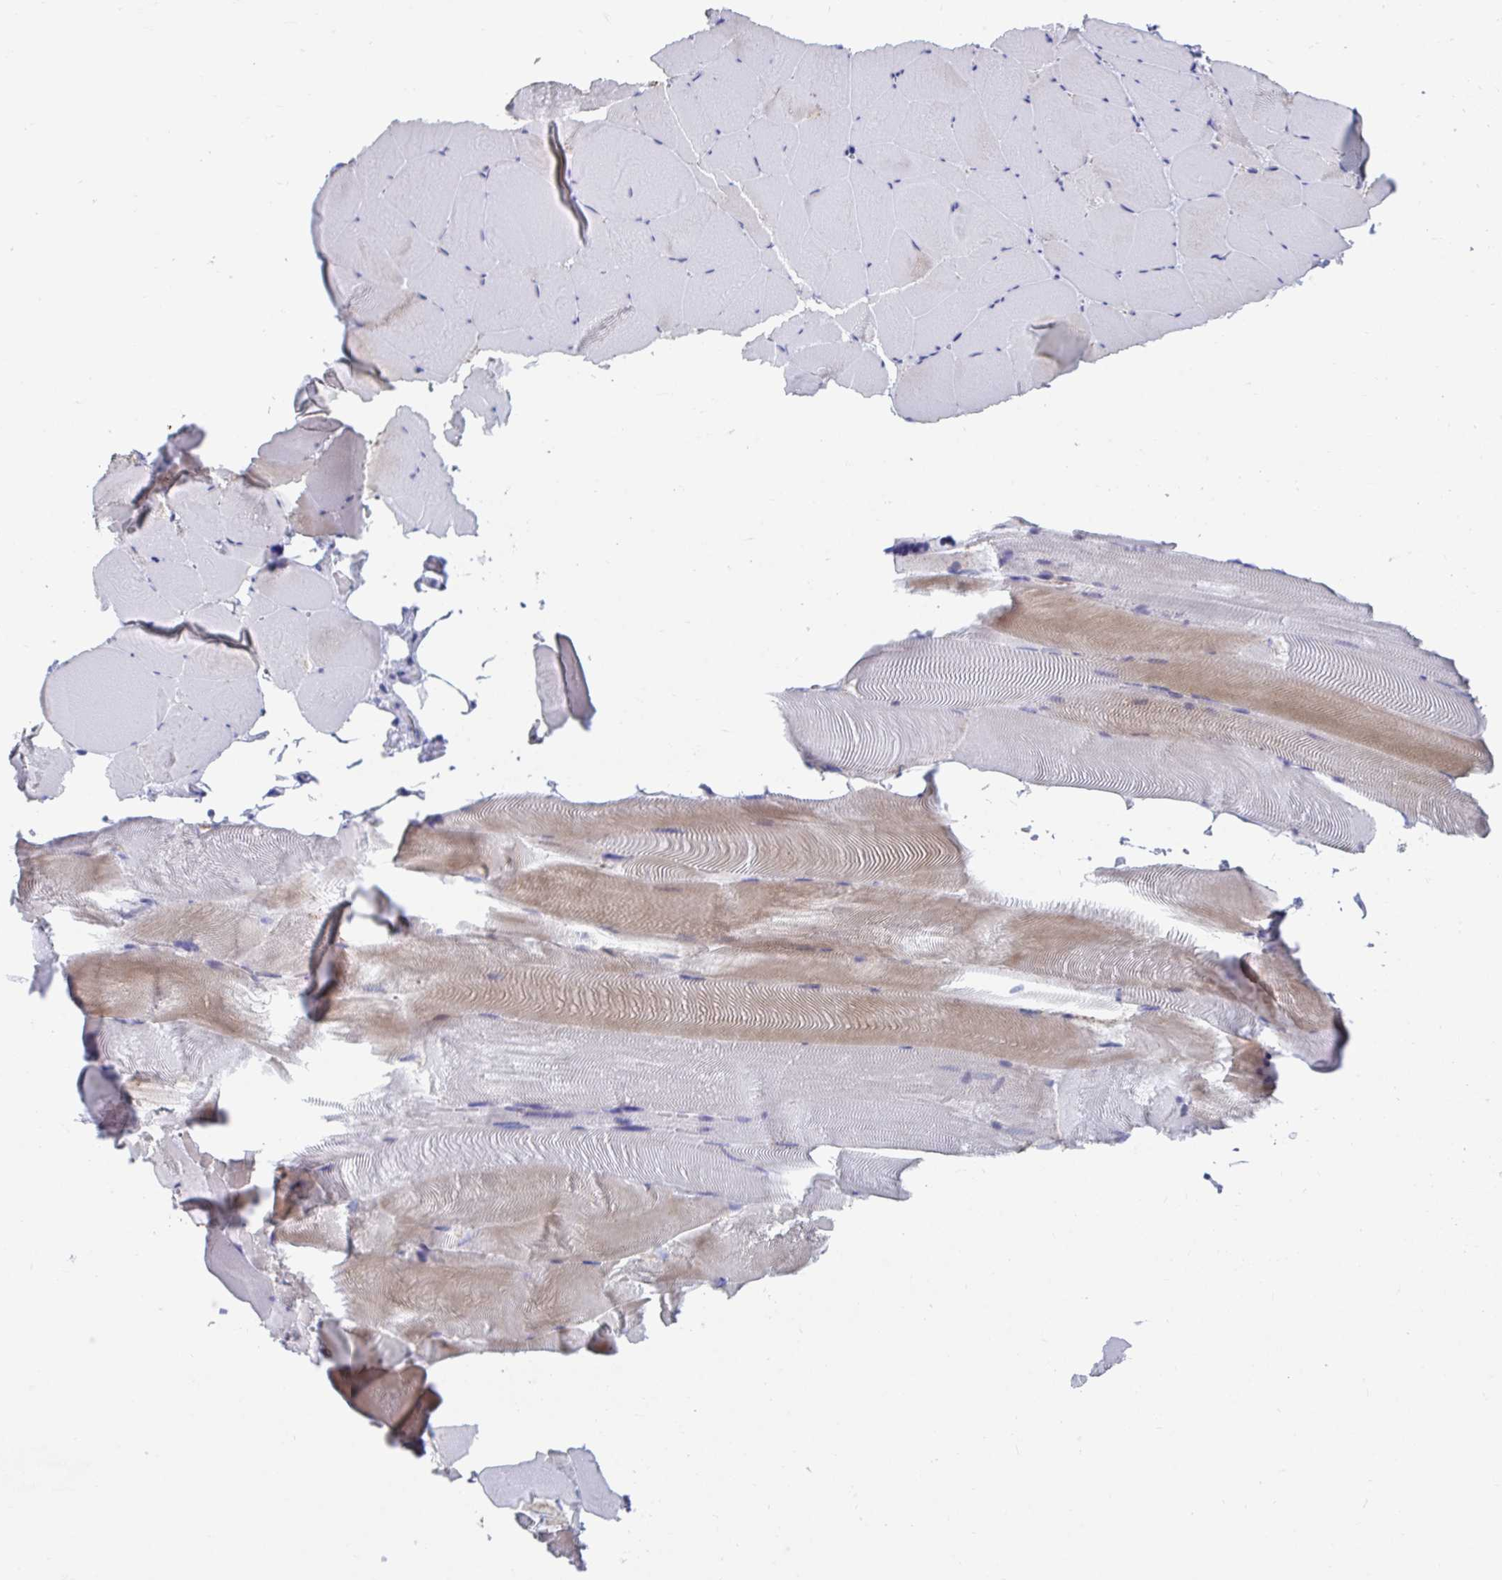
{"staining": {"intensity": "moderate", "quantity": "<25%", "location": "cytoplasmic/membranous,nuclear"}, "tissue": "skeletal muscle", "cell_type": "Myocytes", "image_type": "normal", "snomed": [{"axis": "morphology", "description": "Normal tissue, NOS"}, {"axis": "topography", "description": "Skeletal muscle"}], "caption": "A photomicrograph of human skeletal muscle stained for a protein shows moderate cytoplasmic/membranous,nuclear brown staining in myocytes. Nuclei are stained in blue.", "gene": "TTC30A", "patient": {"sex": "female", "age": 64}}